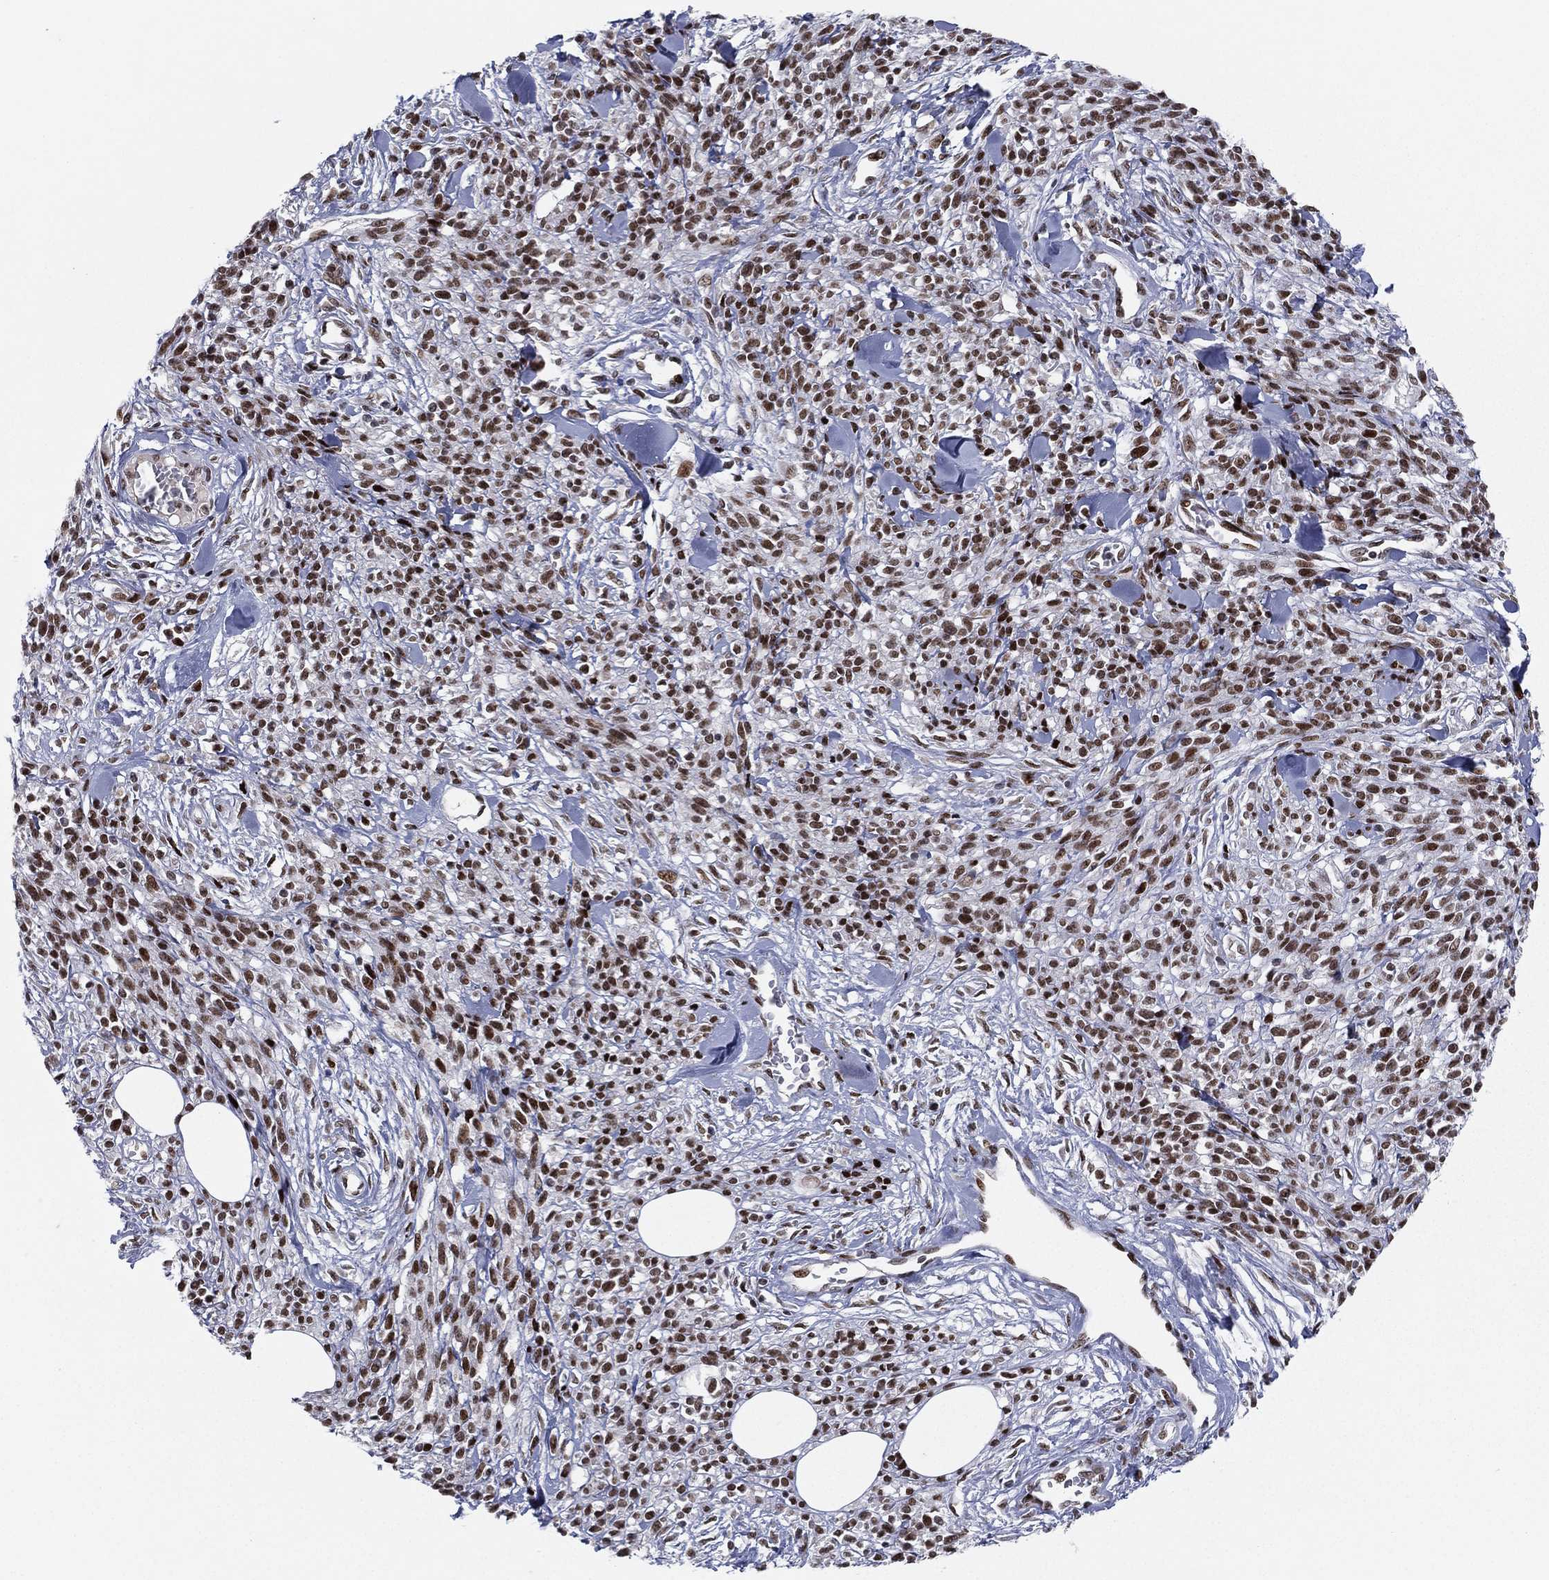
{"staining": {"intensity": "strong", "quantity": ">75%", "location": "nuclear"}, "tissue": "melanoma", "cell_type": "Tumor cells", "image_type": "cancer", "snomed": [{"axis": "morphology", "description": "Malignant melanoma, NOS"}, {"axis": "topography", "description": "Skin"}, {"axis": "topography", "description": "Skin of trunk"}], "caption": "Immunohistochemistry (IHC) of human malignant melanoma exhibits high levels of strong nuclear expression in about >75% of tumor cells. (Stains: DAB in brown, nuclei in blue, Microscopy: brightfield microscopy at high magnification).", "gene": "RTF1", "patient": {"sex": "male", "age": 74}}